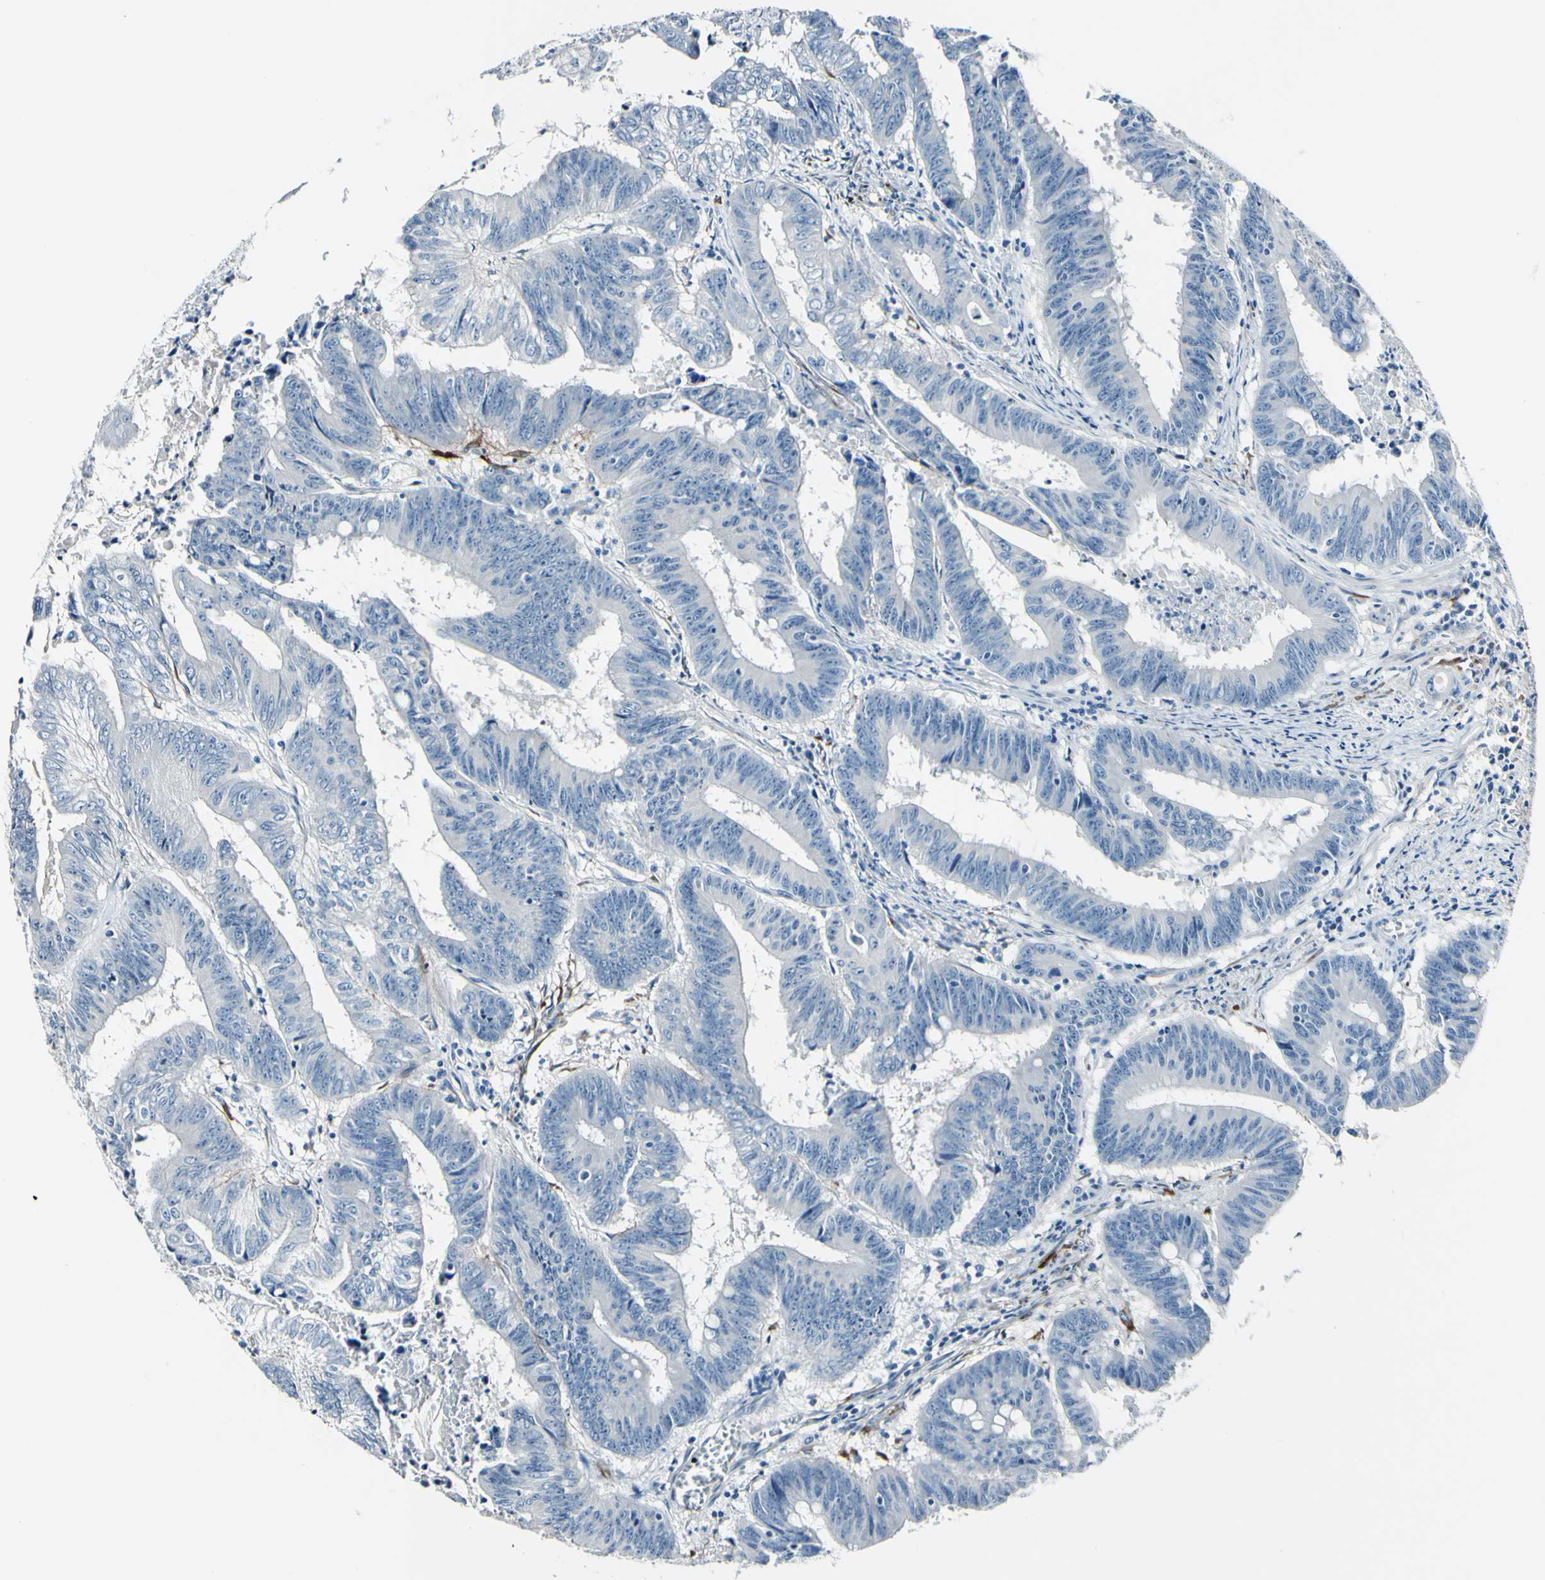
{"staining": {"intensity": "negative", "quantity": "none", "location": "none"}, "tissue": "colorectal cancer", "cell_type": "Tumor cells", "image_type": "cancer", "snomed": [{"axis": "morphology", "description": "Adenocarcinoma, NOS"}, {"axis": "topography", "description": "Colon"}], "caption": "An IHC photomicrograph of colorectal cancer (adenocarcinoma) is shown. There is no staining in tumor cells of colorectal cancer (adenocarcinoma). Brightfield microscopy of immunohistochemistry (IHC) stained with DAB (brown) and hematoxylin (blue), captured at high magnification.", "gene": "COL6A3", "patient": {"sex": "male", "age": 45}}